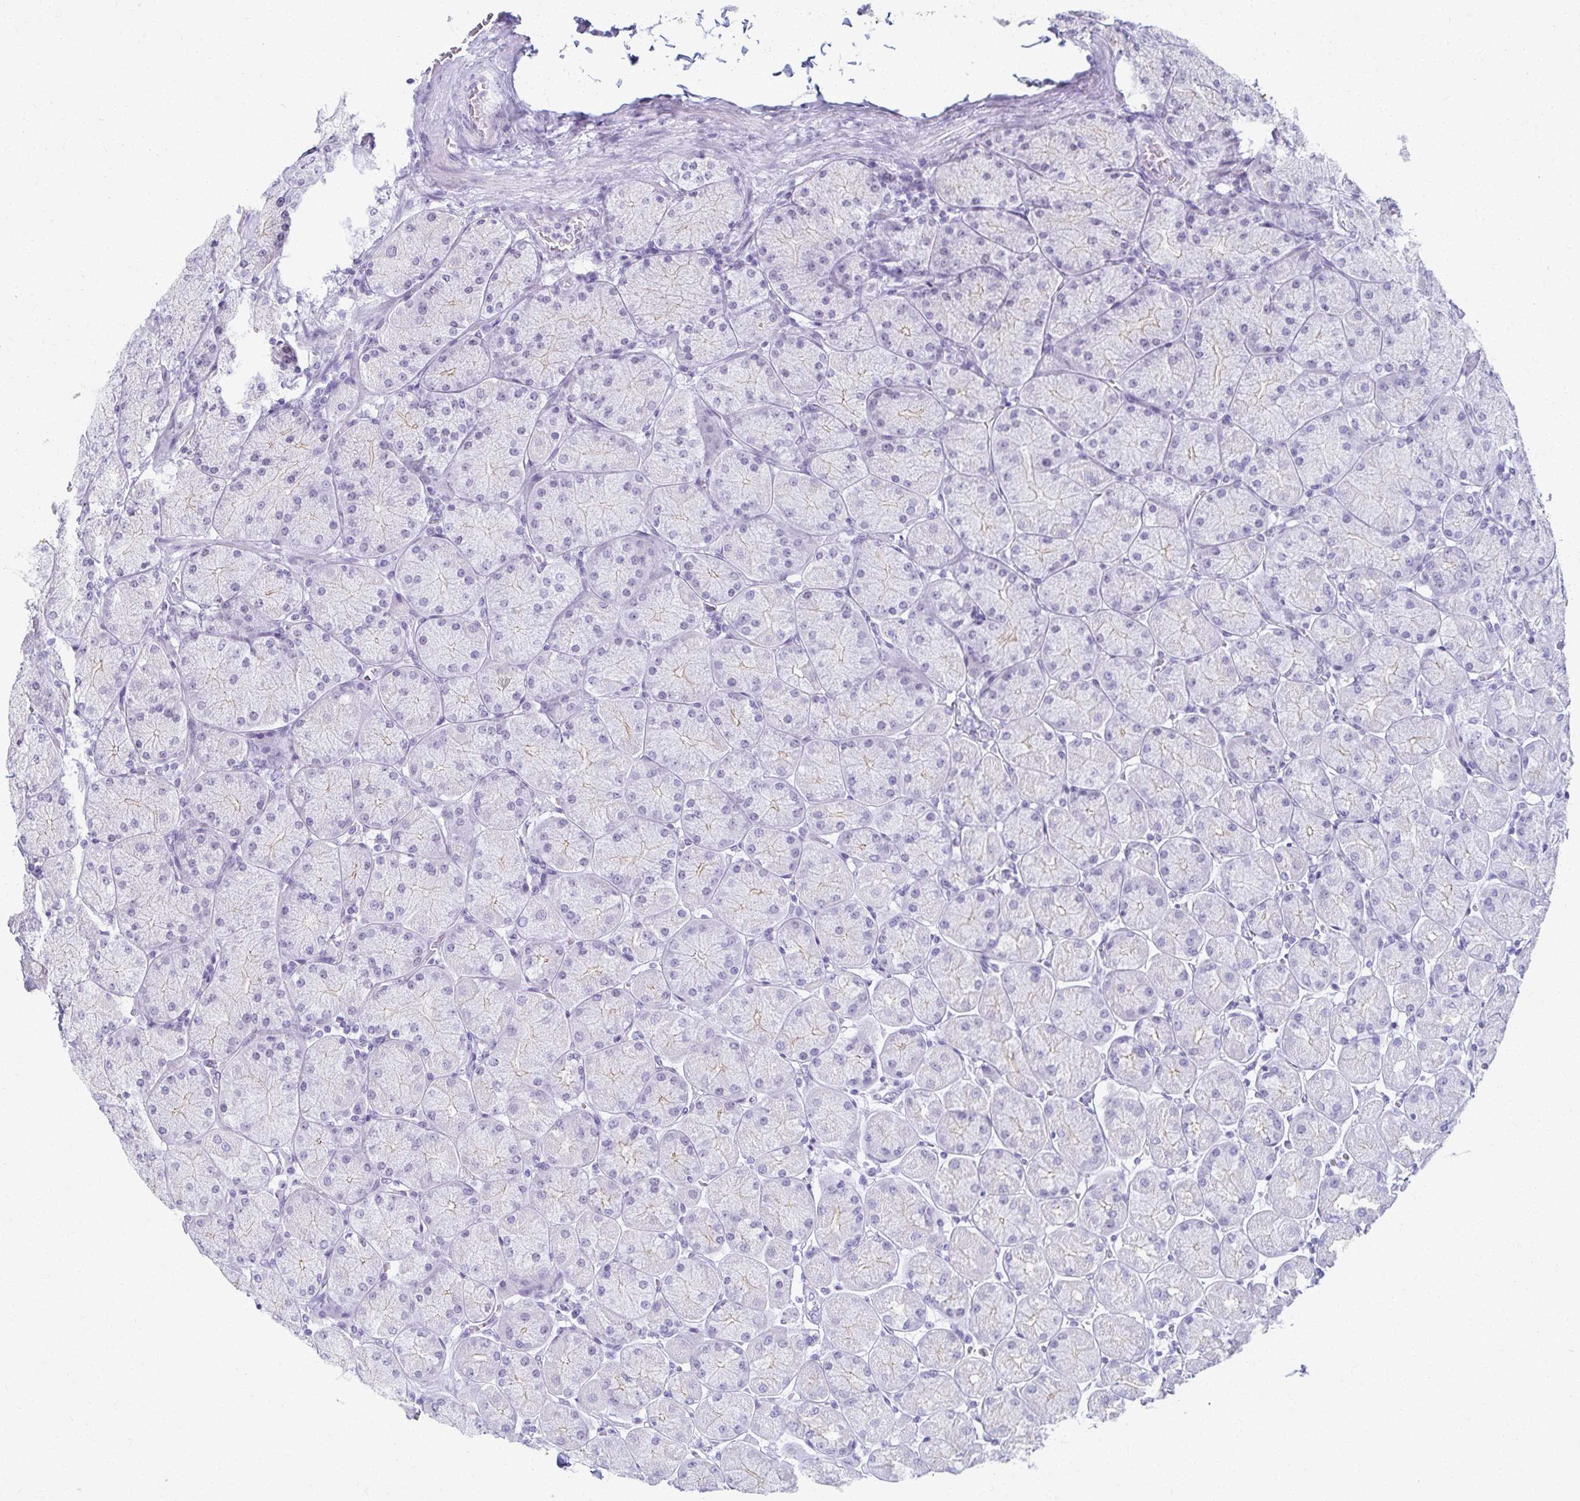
{"staining": {"intensity": "moderate", "quantity": "<25%", "location": "cytoplasmic/membranous"}, "tissue": "stomach", "cell_type": "Glandular cells", "image_type": "normal", "snomed": [{"axis": "morphology", "description": "Normal tissue, NOS"}, {"axis": "topography", "description": "Stomach, upper"}], "caption": "Protein staining exhibits moderate cytoplasmic/membranous staining in approximately <25% of glandular cells in benign stomach. The protein of interest is stained brown, and the nuclei are stained in blue (DAB IHC with brightfield microscopy, high magnification).", "gene": "MORC4", "patient": {"sex": "female", "age": 56}}